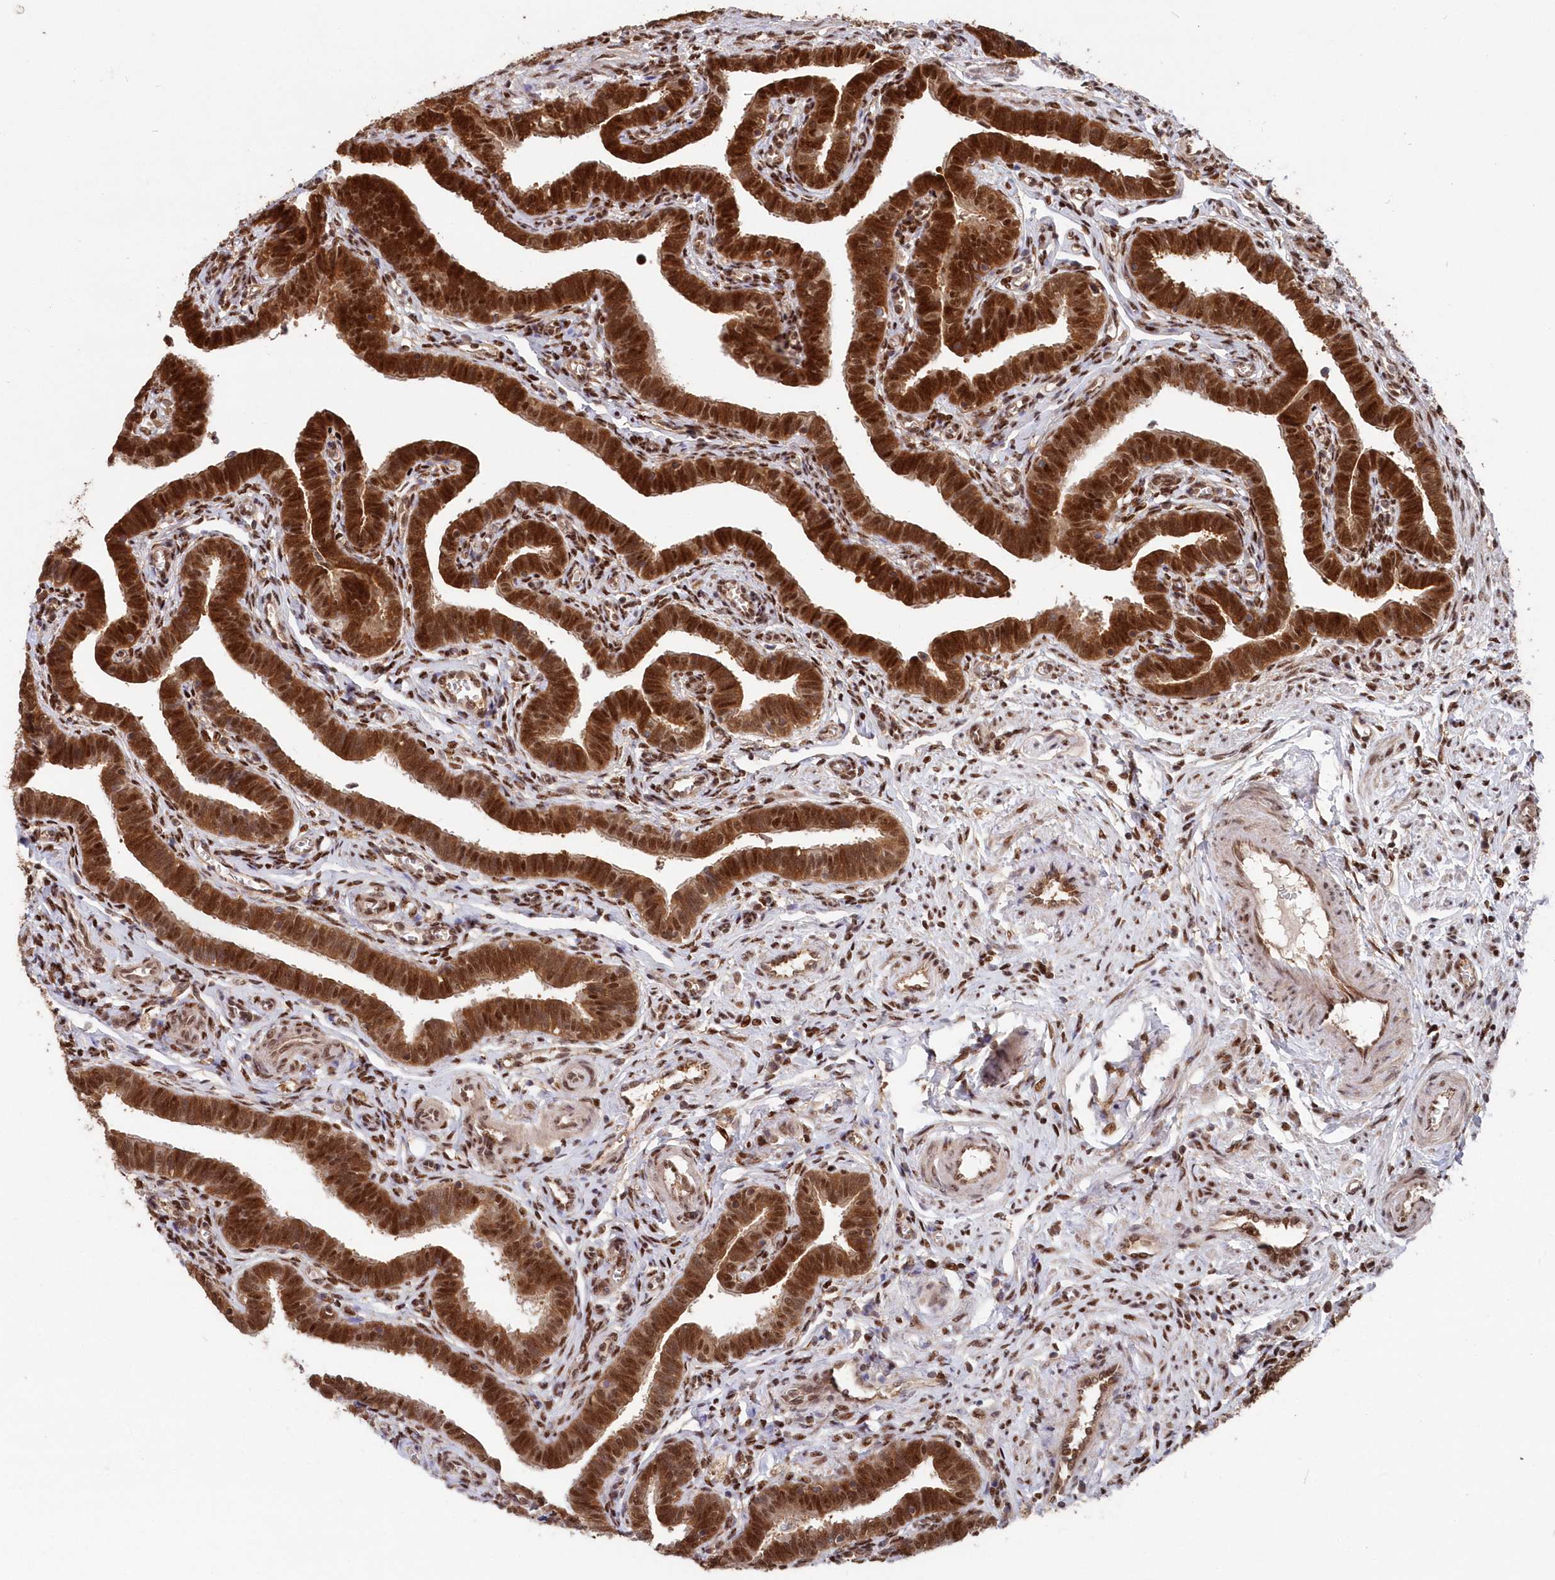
{"staining": {"intensity": "strong", "quantity": ">75%", "location": "cytoplasmic/membranous,nuclear"}, "tissue": "fallopian tube", "cell_type": "Glandular cells", "image_type": "normal", "snomed": [{"axis": "morphology", "description": "Normal tissue, NOS"}, {"axis": "topography", "description": "Fallopian tube"}], "caption": "Glandular cells show high levels of strong cytoplasmic/membranous,nuclear staining in approximately >75% of cells in normal fallopian tube.", "gene": "ABHD14B", "patient": {"sex": "female", "age": 36}}